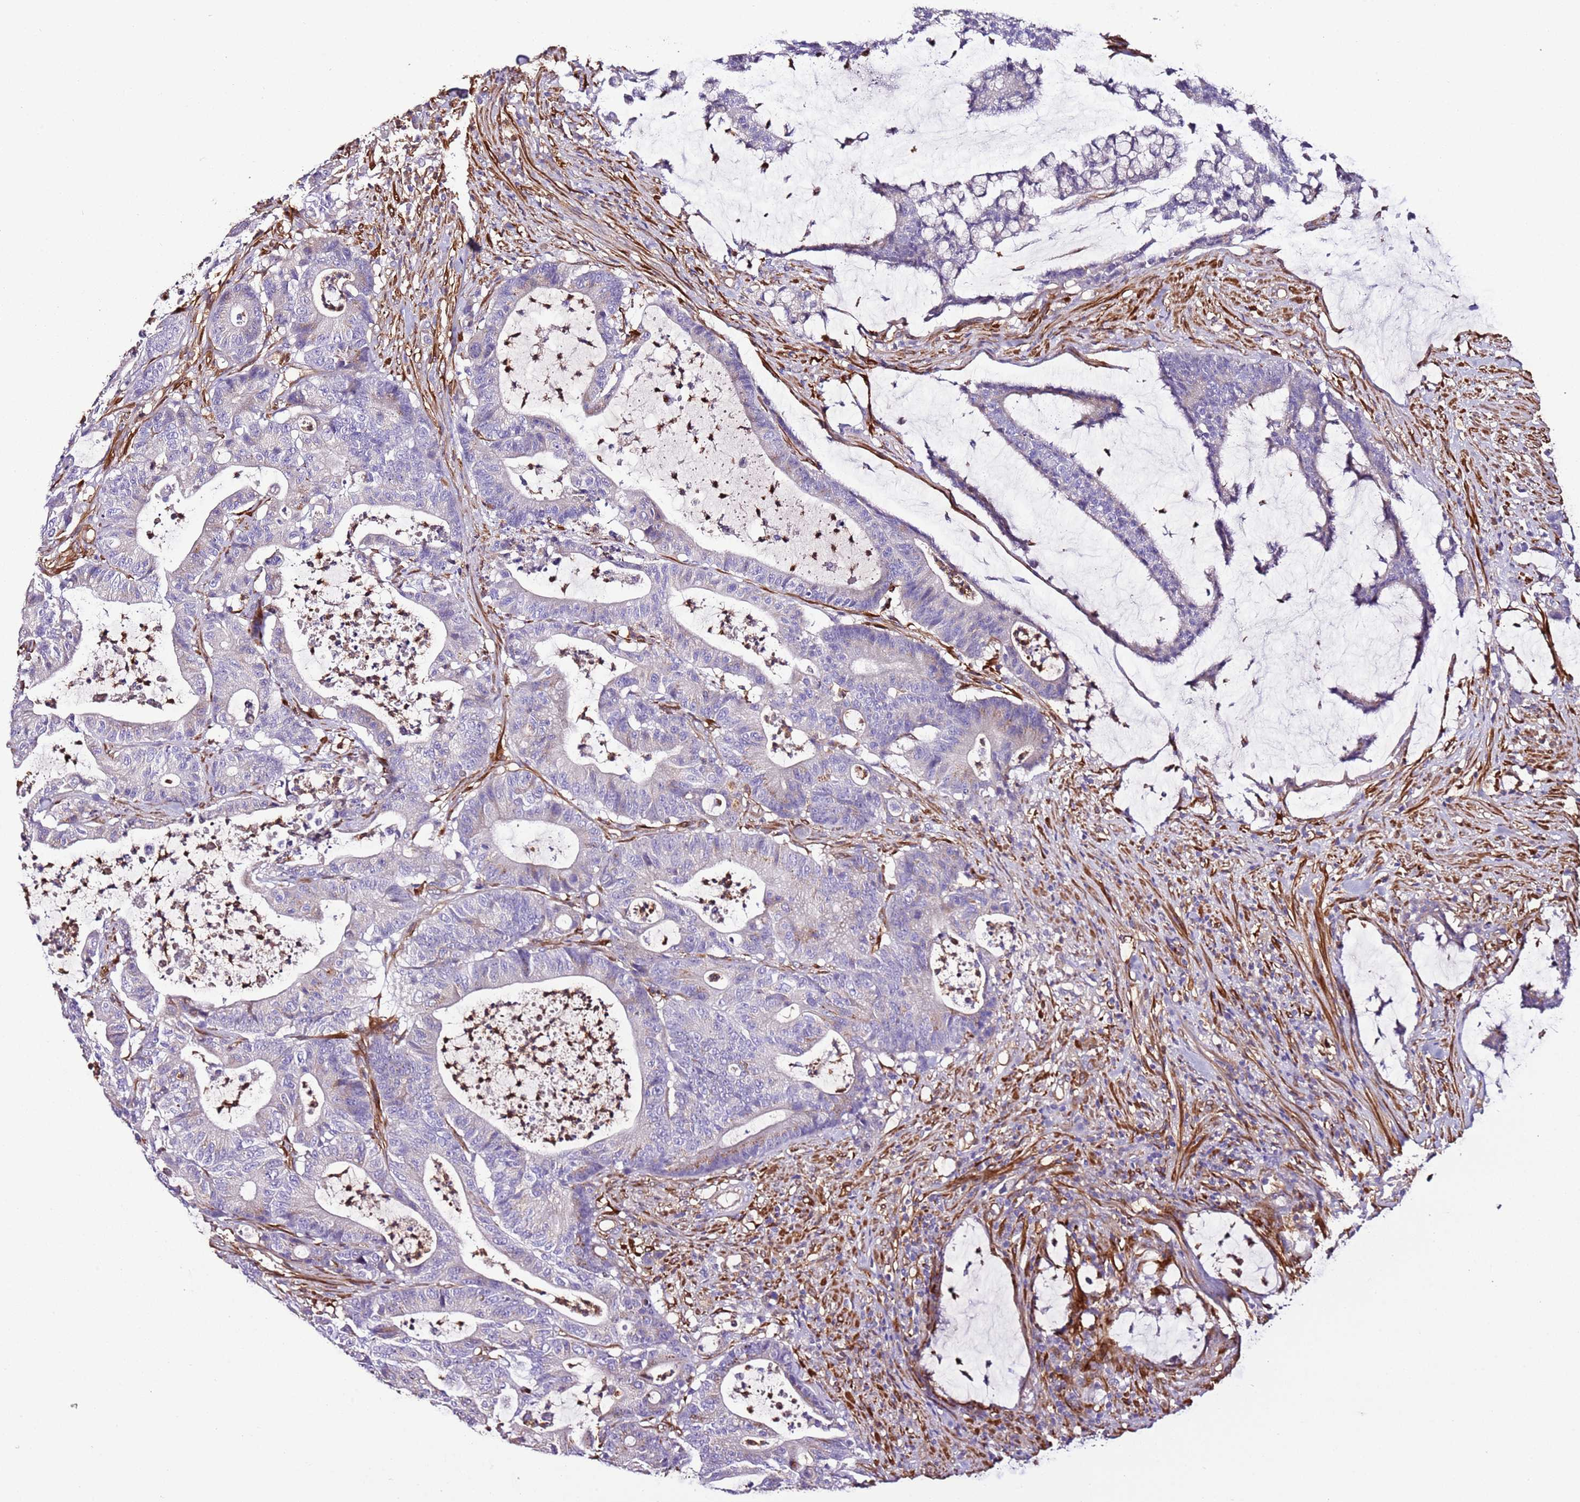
{"staining": {"intensity": "weak", "quantity": "<25%", "location": "cytoplasmic/membranous"}, "tissue": "colorectal cancer", "cell_type": "Tumor cells", "image_type": "cancer", "snomed": [{"axis": "morphology", "description": "Adenocarcinoma, NOS"}, {"axis": "topography", "description": "Colon"}], "caption": "This is a photomicrograph of immunohistochemistry staining of colorectal adenocarcinoma, which shows no expression in tumor cells.", "gene": "FAM174C", "patient": {"sex": "female", "age": 84}}